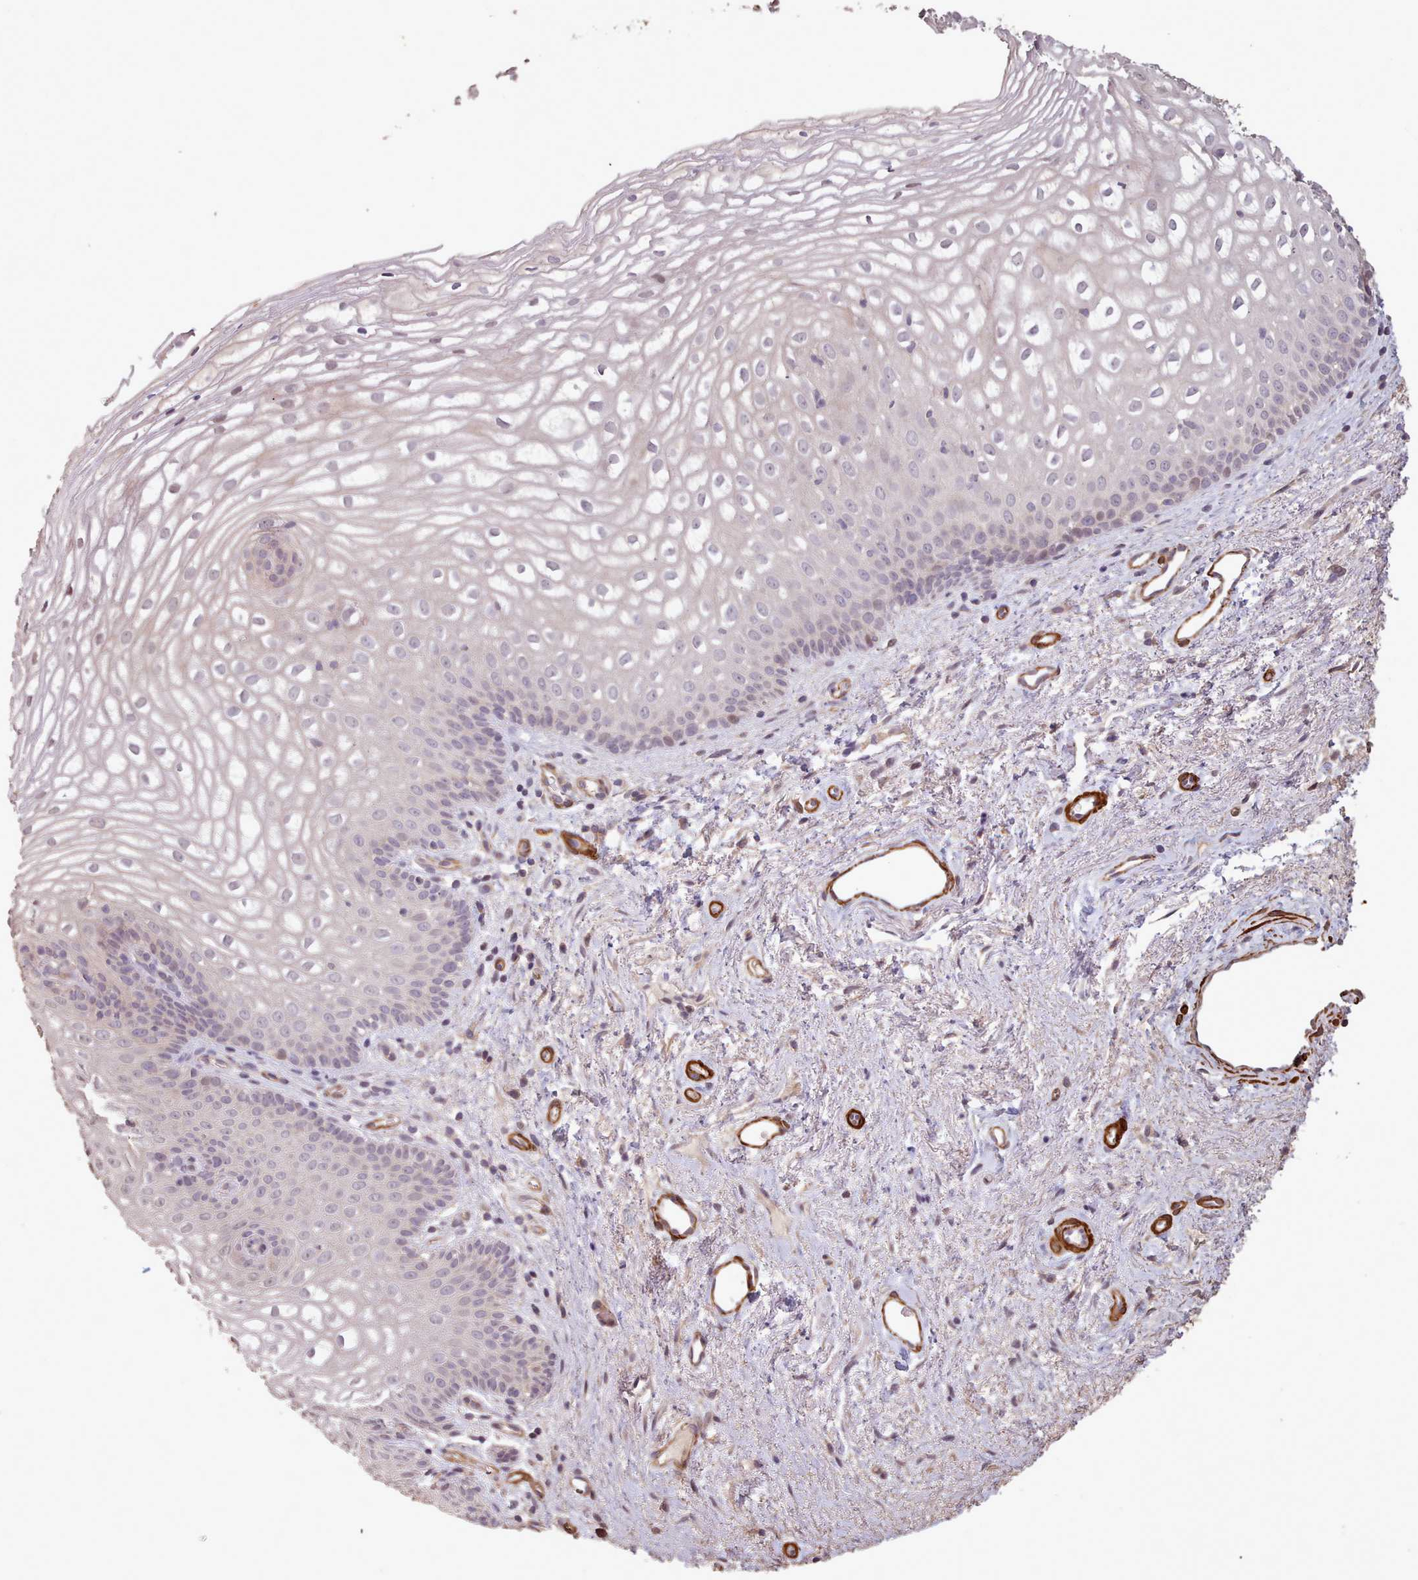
{"staining": {"intensity": "negative", "quantity": "none", "location": "none"}, "tissue": "vagina", "cell_type": "Squamous epithelial cells", "image_type": "normal", "snomed": [{"axis": "morphology", "description": "Normal tissue, NOS"}, {"axis": "topography", "description": "Vagina"}], "caption": "Image shows no significant protein staining in squamous epithelial cells of normal vagina.", "gene": "NLRC4", "patient": {"sex": "female", "age": 47}}